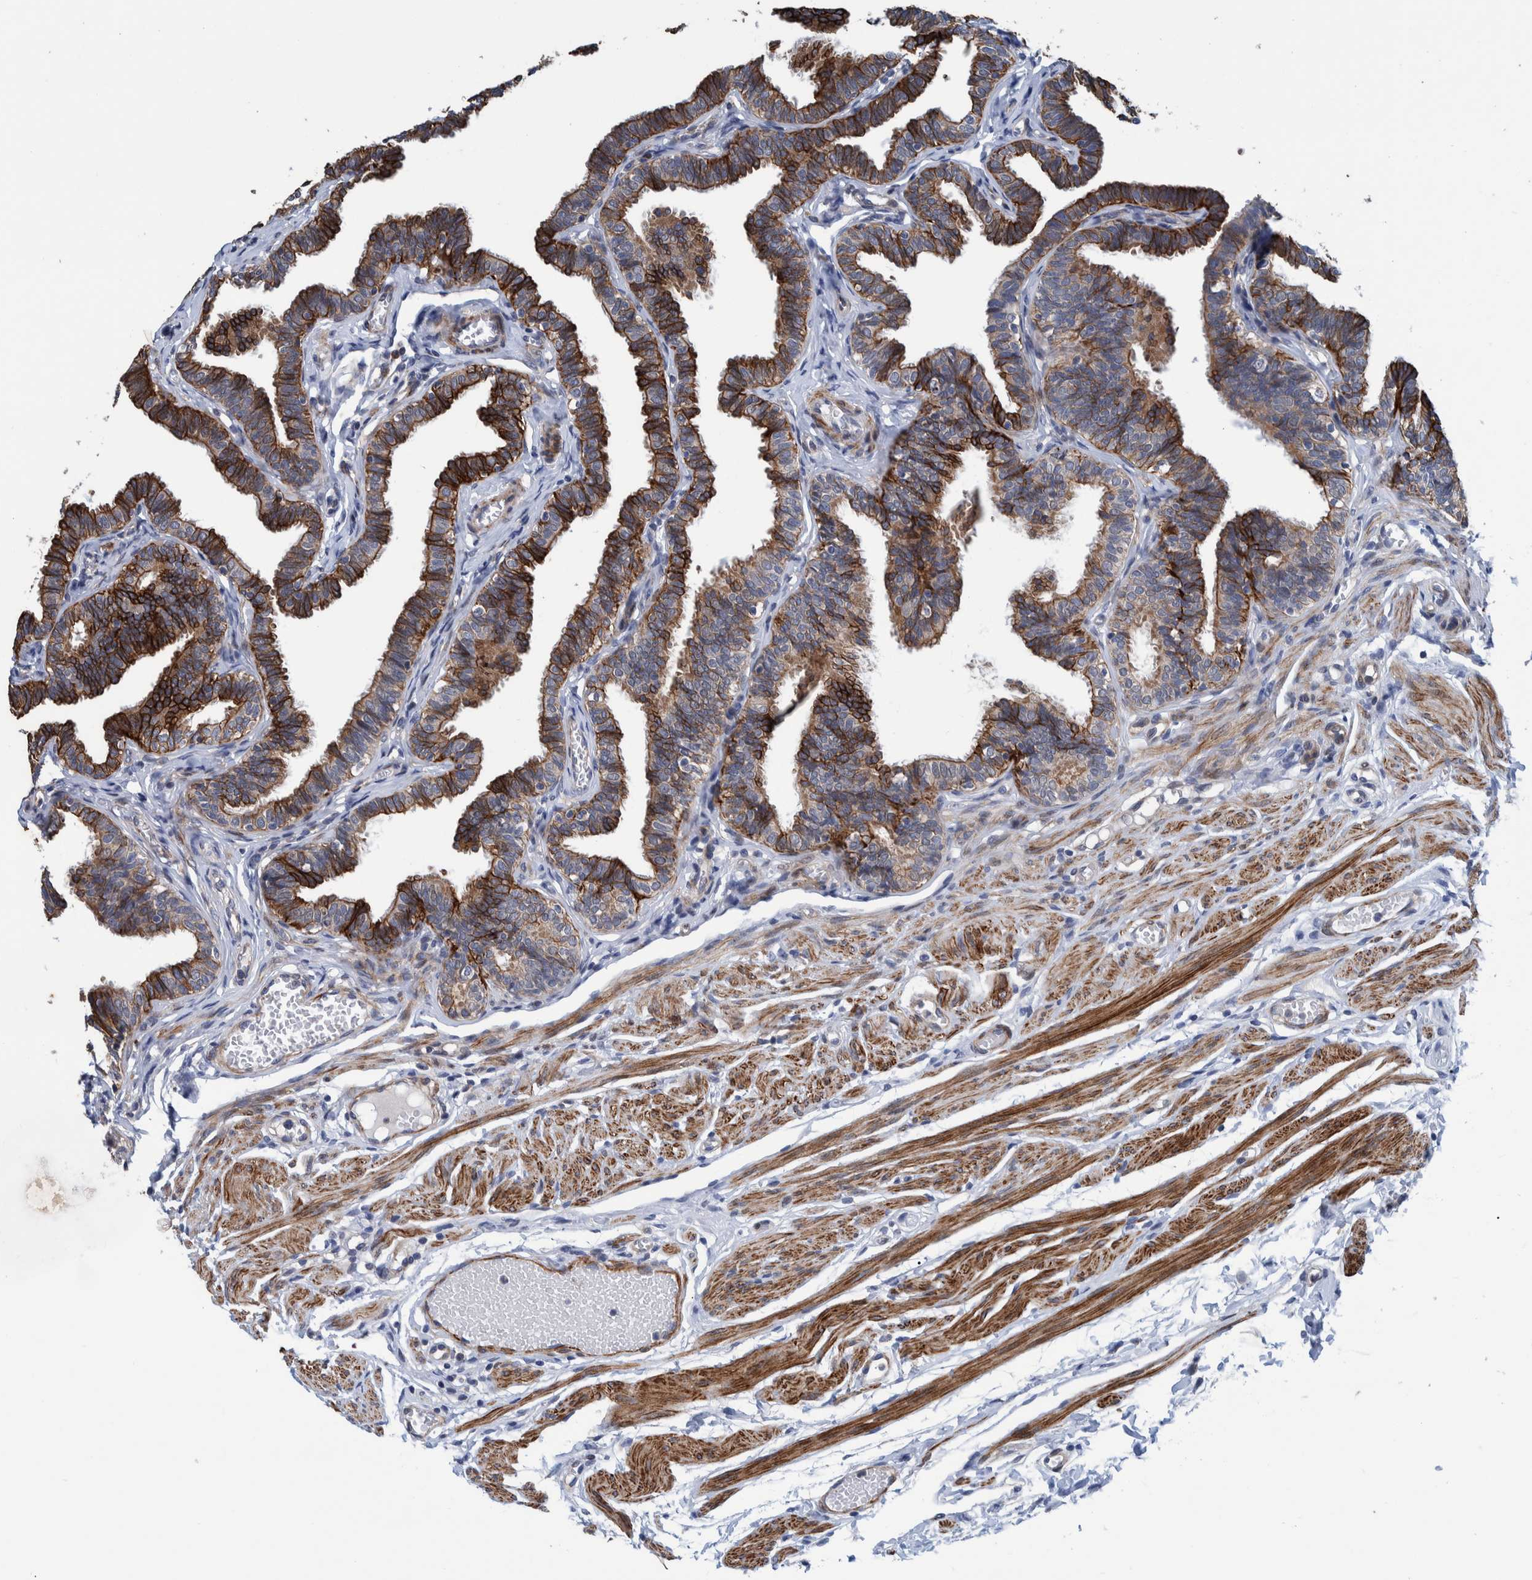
{"staining": {"intensity": "strong", "quantity": ">75%", "location": "cytoplasmic/membranous"}, "tissue": "fallopian tube", "cell_type": "Glandular cells", "image_type": "normal", "snomed": [{"axis": "morphology", "description": "Normal tissue, NOS"}, {"axis": "topography", "description": "Fallopian tube"}, {"axis": "topography", "description": "Ovary"}], "caption": "Fallopian tube stained for a protein (brown) reveals strong cytoplasmic/membranous positive staining in approximately >75% of glandular cells.", "gene": "MKS1", "patient": {"sex": "female", "age": 23}}